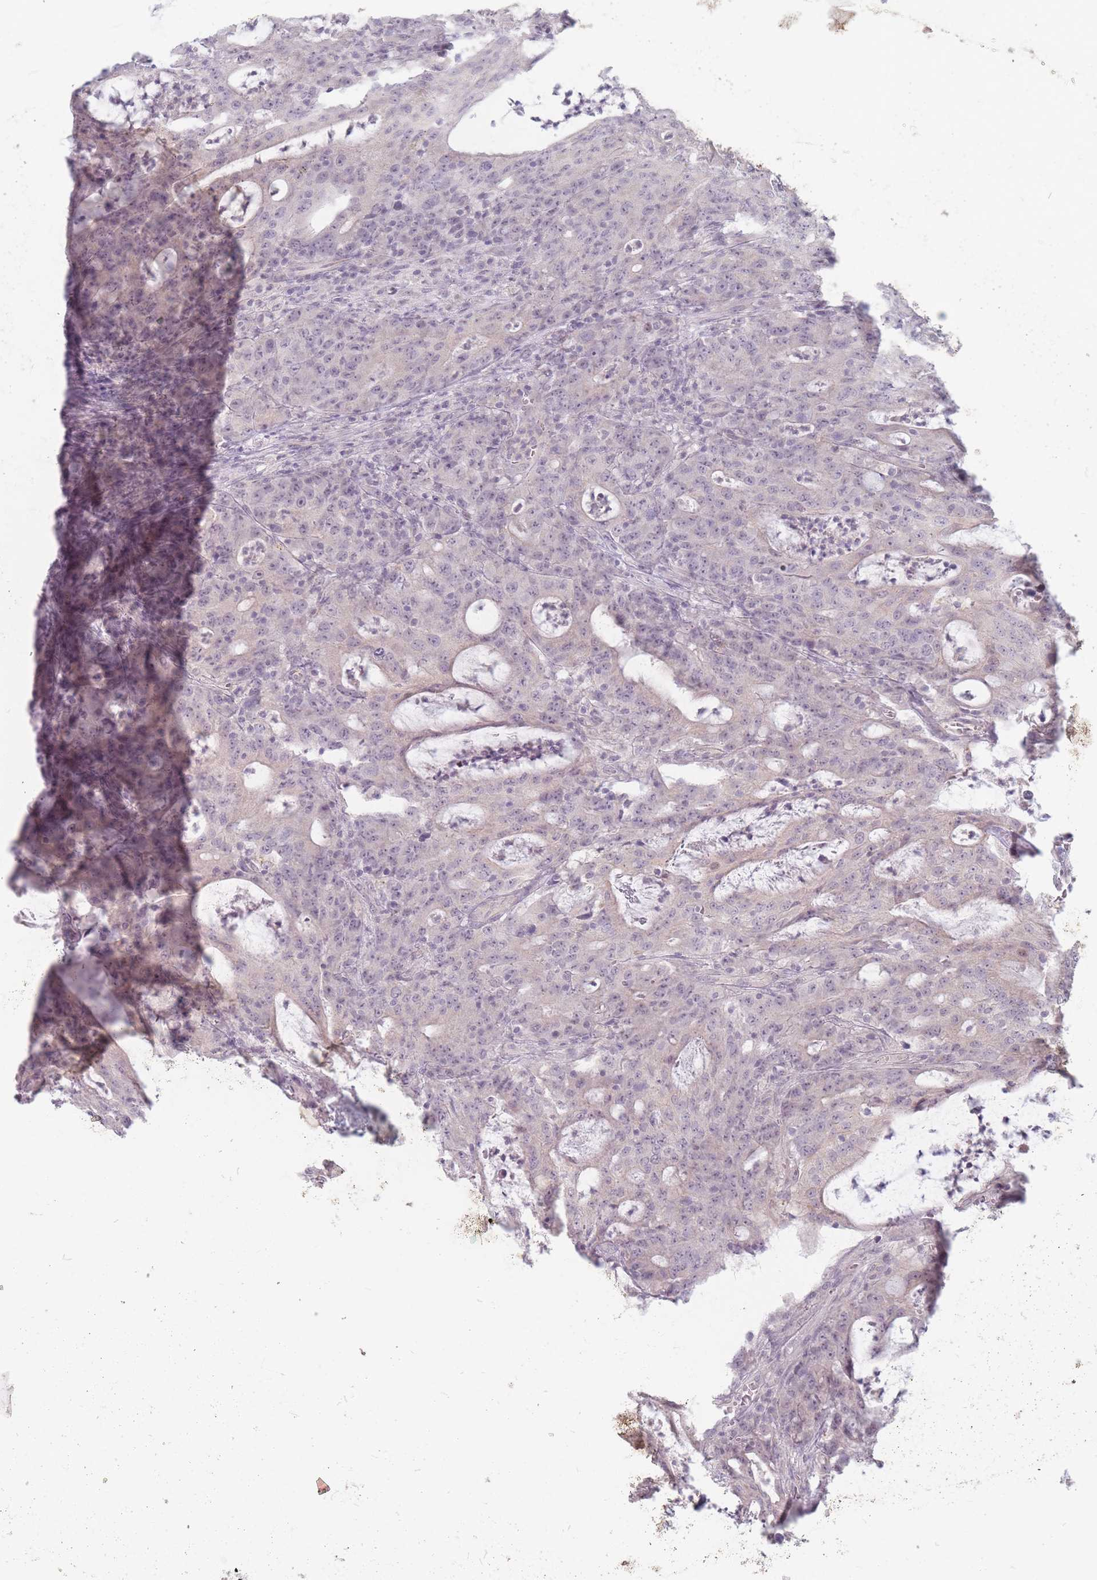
{"staining": {"intensity": "negative", "quantity": "none", "location": "none"}, "tissue": "colorectal cancer", "cell_type": "Tumor cells", "image_type": "cancer", "snomed": [{"axis": "morphology", "description": "Adenocarcinoma, NOS"}, {"axis": "topography", "description": "Colon"}], "caption": "This micrograph is of colorectal cancer stained with immunohistochemistry (IHC) to label a protein in brown with the nuclei are counter-stained blue. There is no staining in tumor cells.", "gene": "GABRA6", "patient": {"sex": "male", "age": 83}}